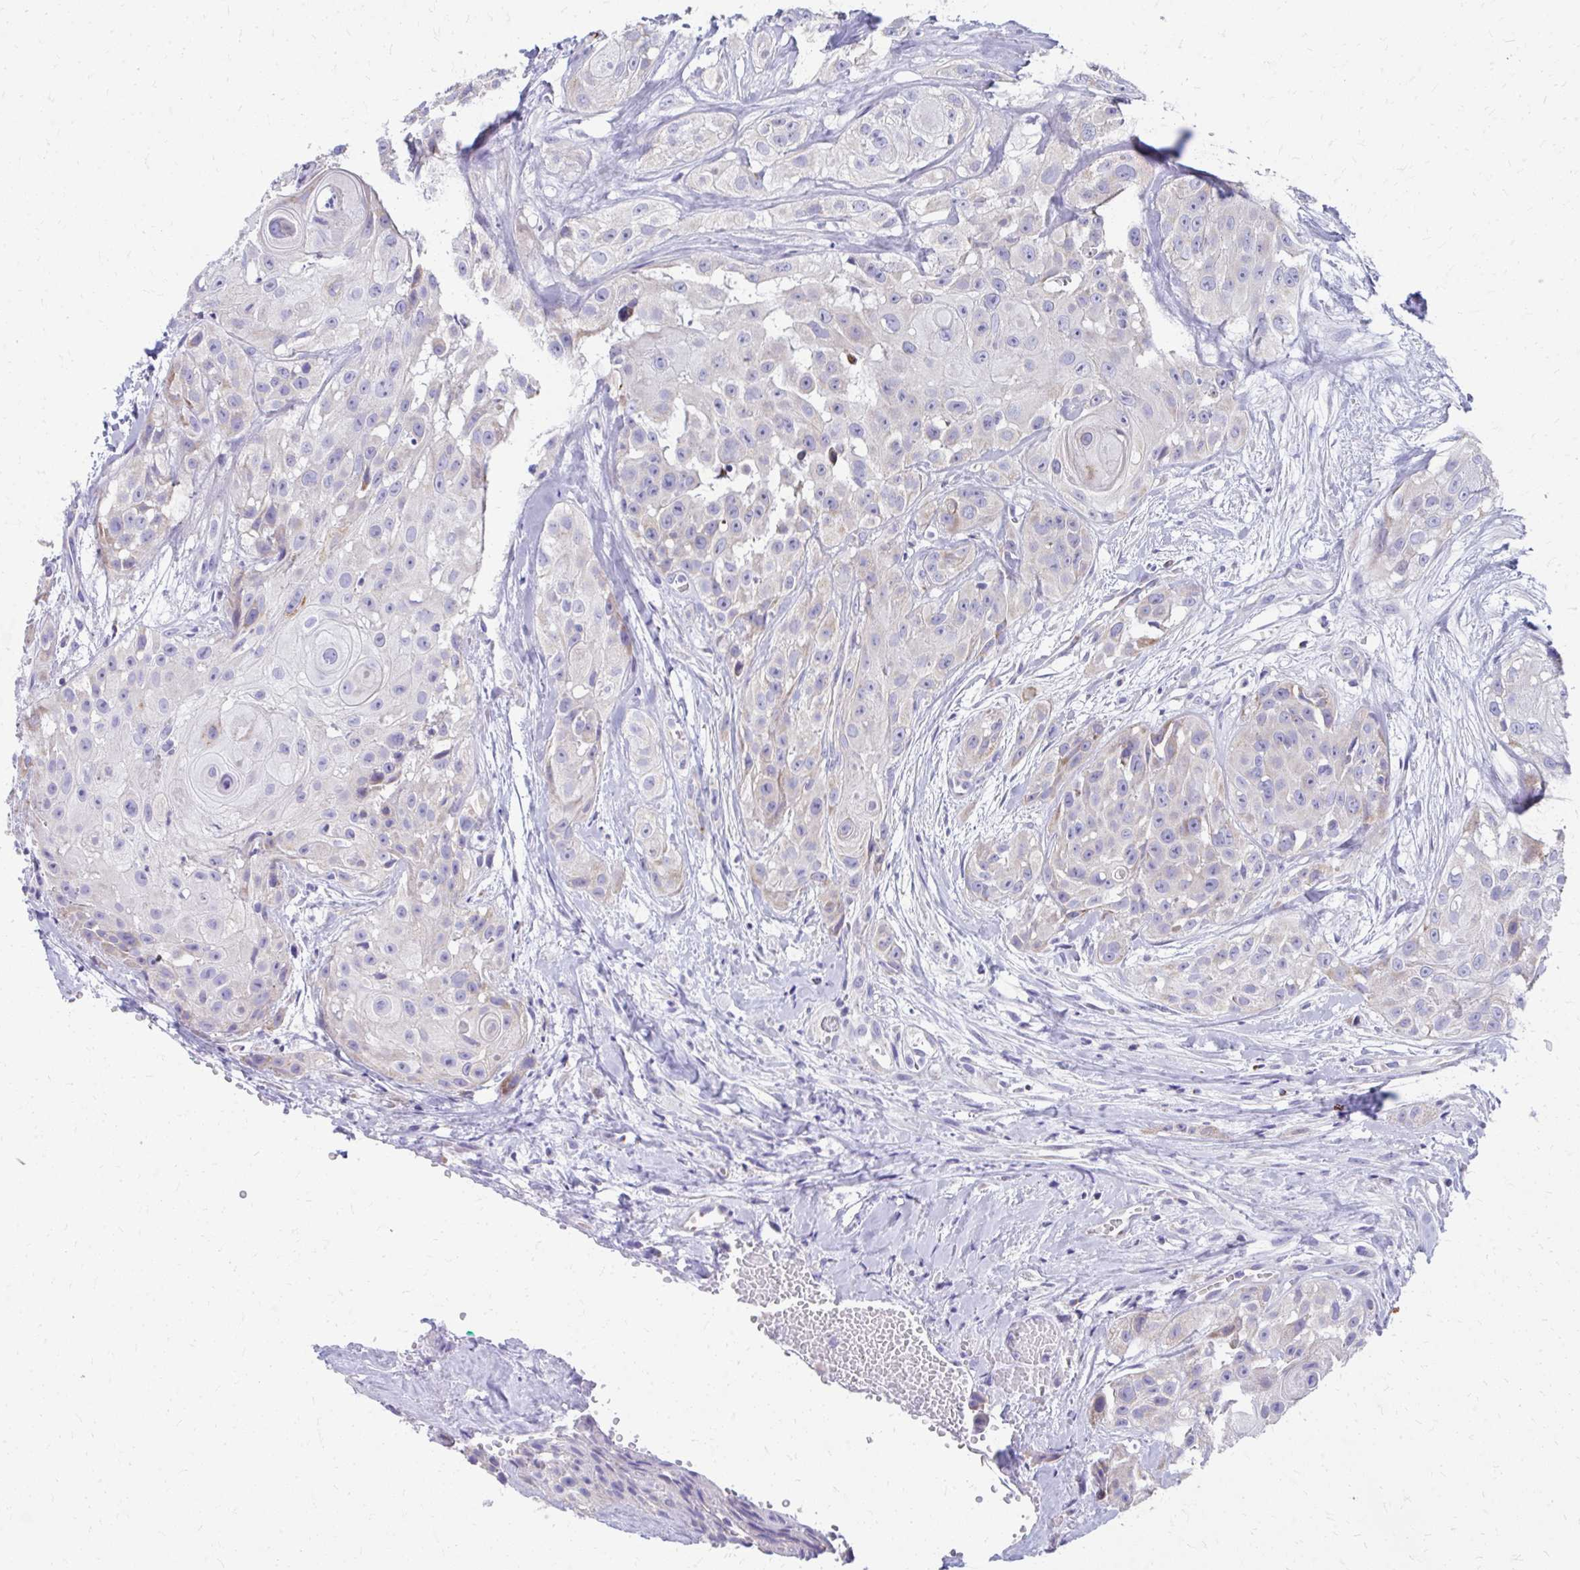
{"staining": {"intensity": "negative", "quantity": "none", "location": "none"}, "tissue": "head and neck cancer", "cell_type": "Tumor cells", "image_type": "cancer", "snomed": [{"axis": "morphology", "description": "Squamous cell carcinoma, NOS"}, {"axis": "topography", "description": "Head-Neck"}], "caption": "Immunohistochemistry histopathology image of human squamous cell carcinoma (head and neck) stained for a protein (brown), which demonstrates no expression in tumor cells. (DAB immunohistochemistry with hematoxylin counter stain).", "gene": "IL37", "patient": {"sex": "male", "age": 83}}